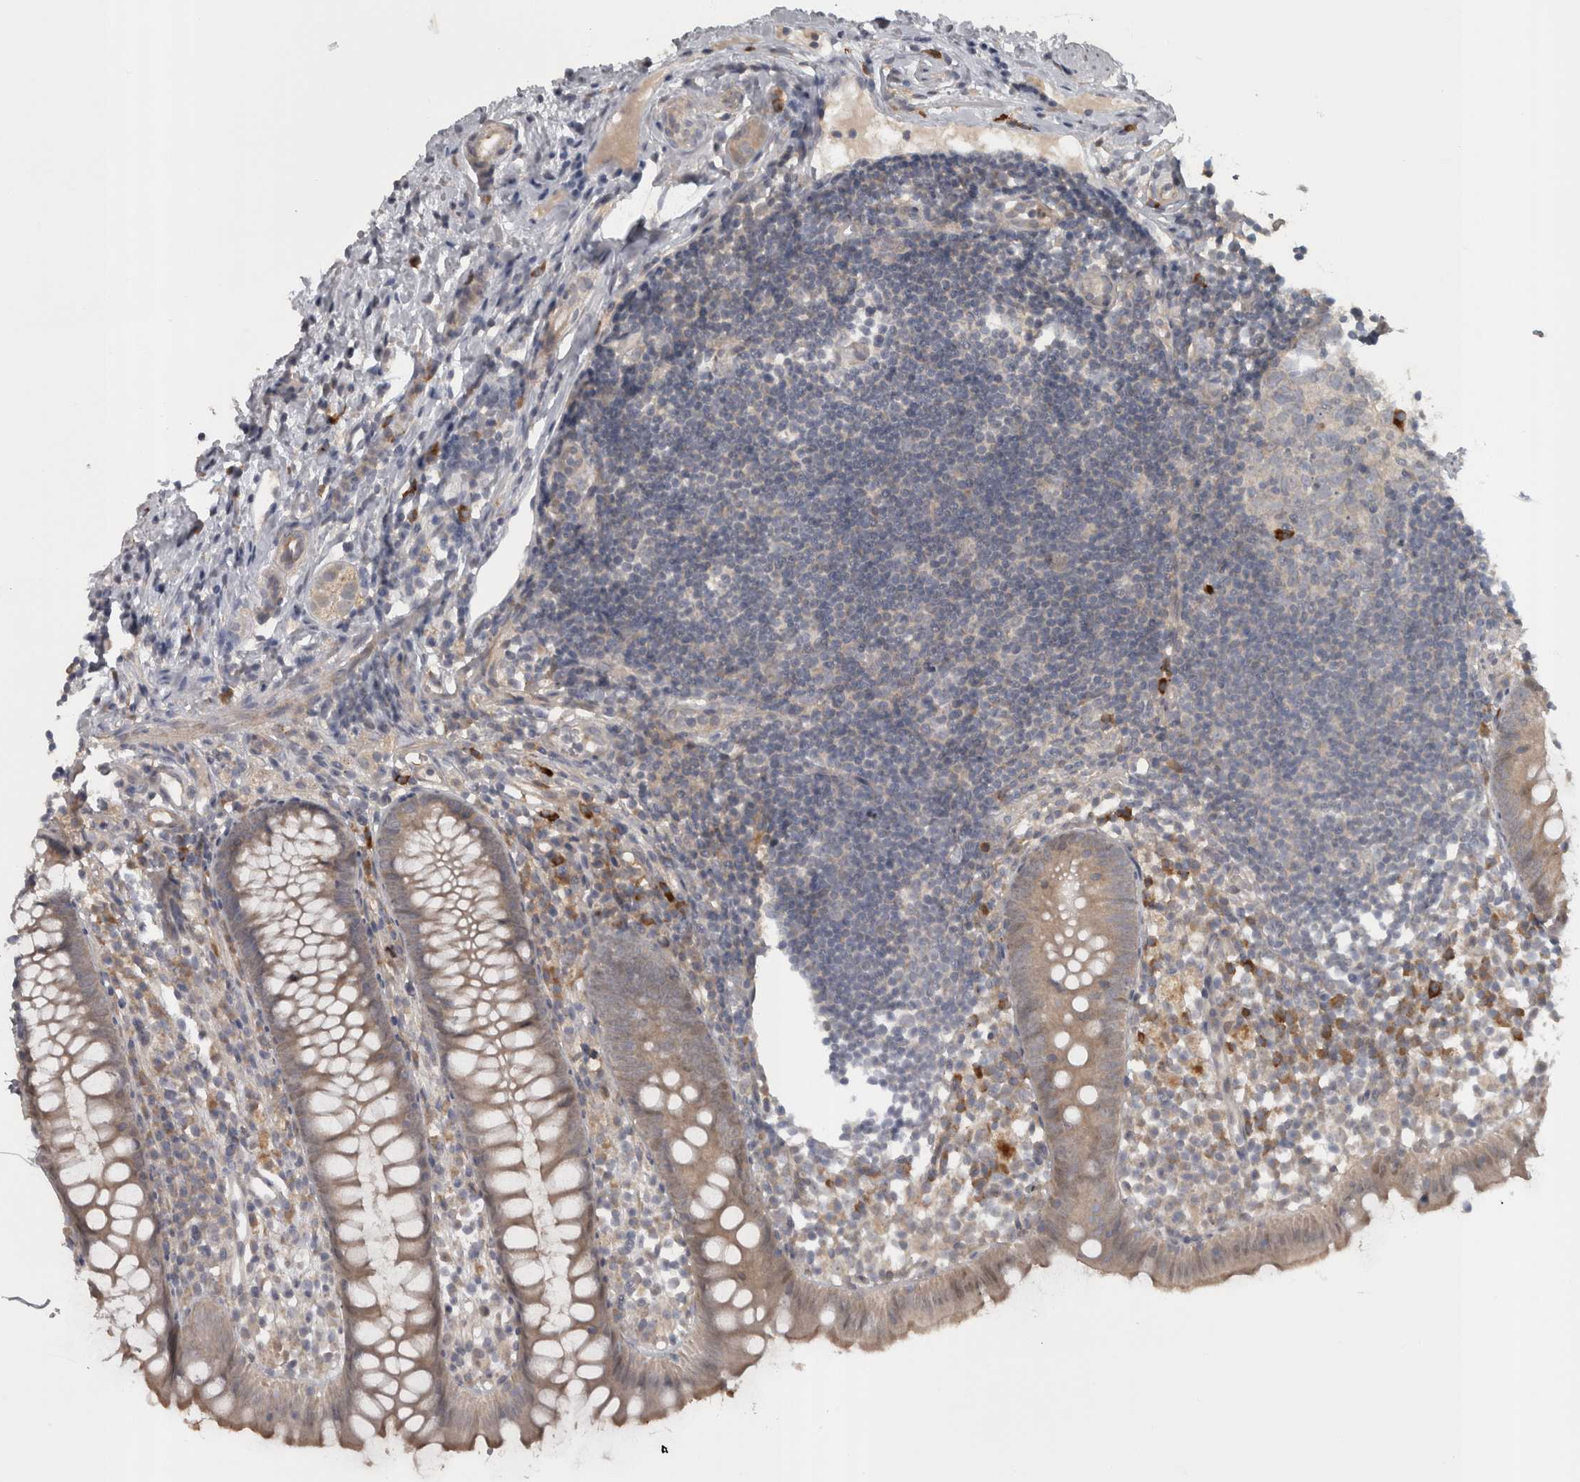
{"staining": {"intensity": "weak", "quantity": ">75%", "location": "cytoplasmic/membranous"}, "tissue": "appendix", "cell_type": "Glandular cells", "image_type": "normal", "snomed": [{"axis": "morphology", "description": "Normal tissue, NOS"}, {"axis": "topography", "description": "Appendix"}], "caption": "Protein analysis of unremarkable appendix reveals weak cytoplasmic/membranous positivity in about >75% of glandular cells. Immunohistochemistry stains the protein in brown and the nuclei are stained blue.", "gene": "SLCO5A1", "patient": {"sex": "female", "age": 20}}